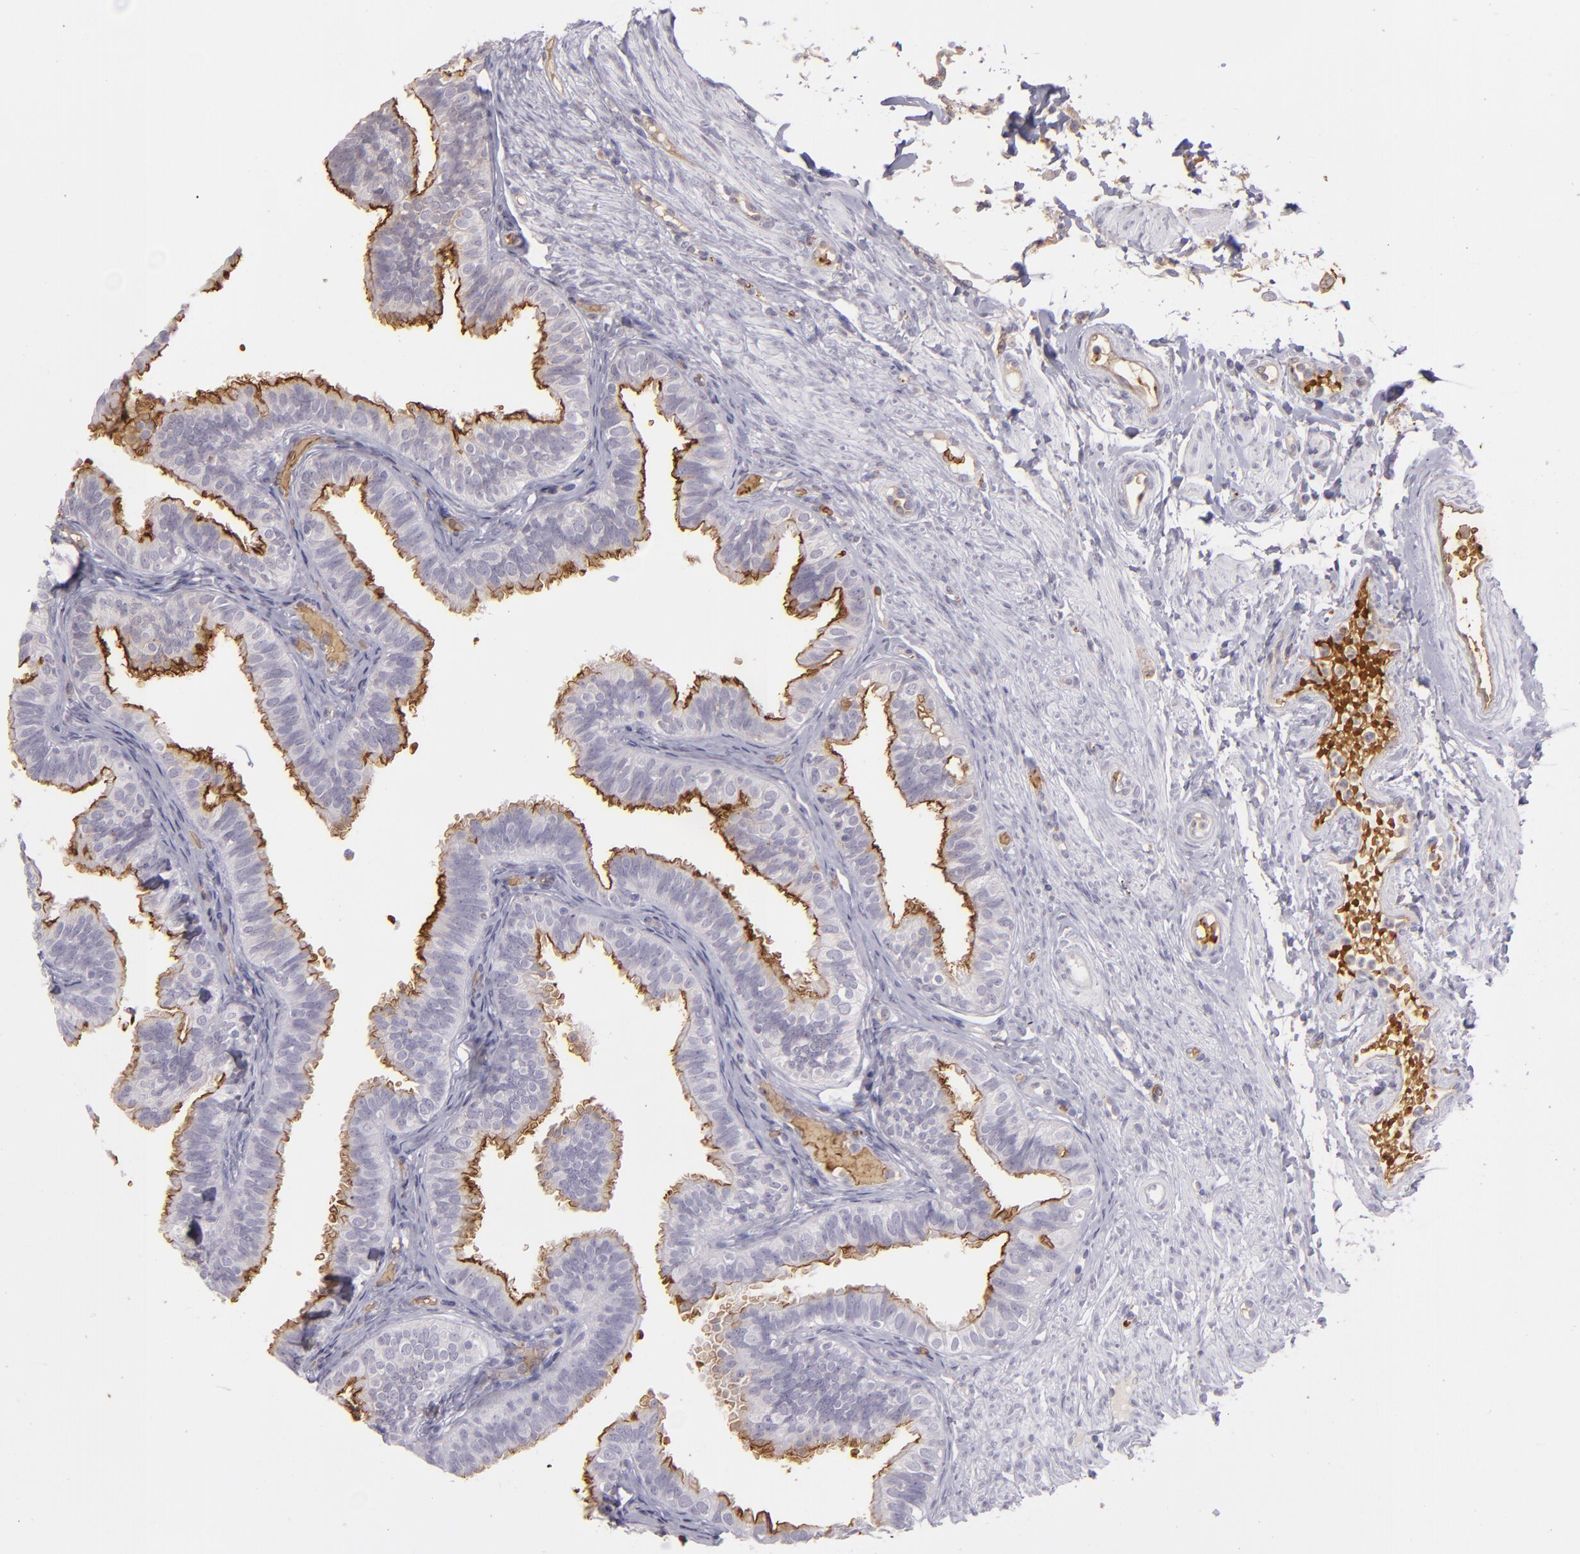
{"staining": {"intensity": "strong", "quantity": ">75%", "location": "cytoplasmic/membranous"}, "tissue": "fallopian tube", "cell_type": "Glandular cells", "image_type": "normal", "snomed": [{"axis": "morphology", "description": "Normal tissue, NOS"}, {"axis": "morphology", "description": "Dermoid, NOS"}, {"axis": "topography", "description": "Fallopian tube"}], "caption": "Immunohistochemical staining of normal fallopian tube demonstrates high levels of strong cytoplasmic/membranous positivity in approximately >75% of glandular cells. (DAB IHC, brown staining for protein, blue staining for nuclei).", "gene": "ACE", "patient": {"sex": "female", "age": 33}}